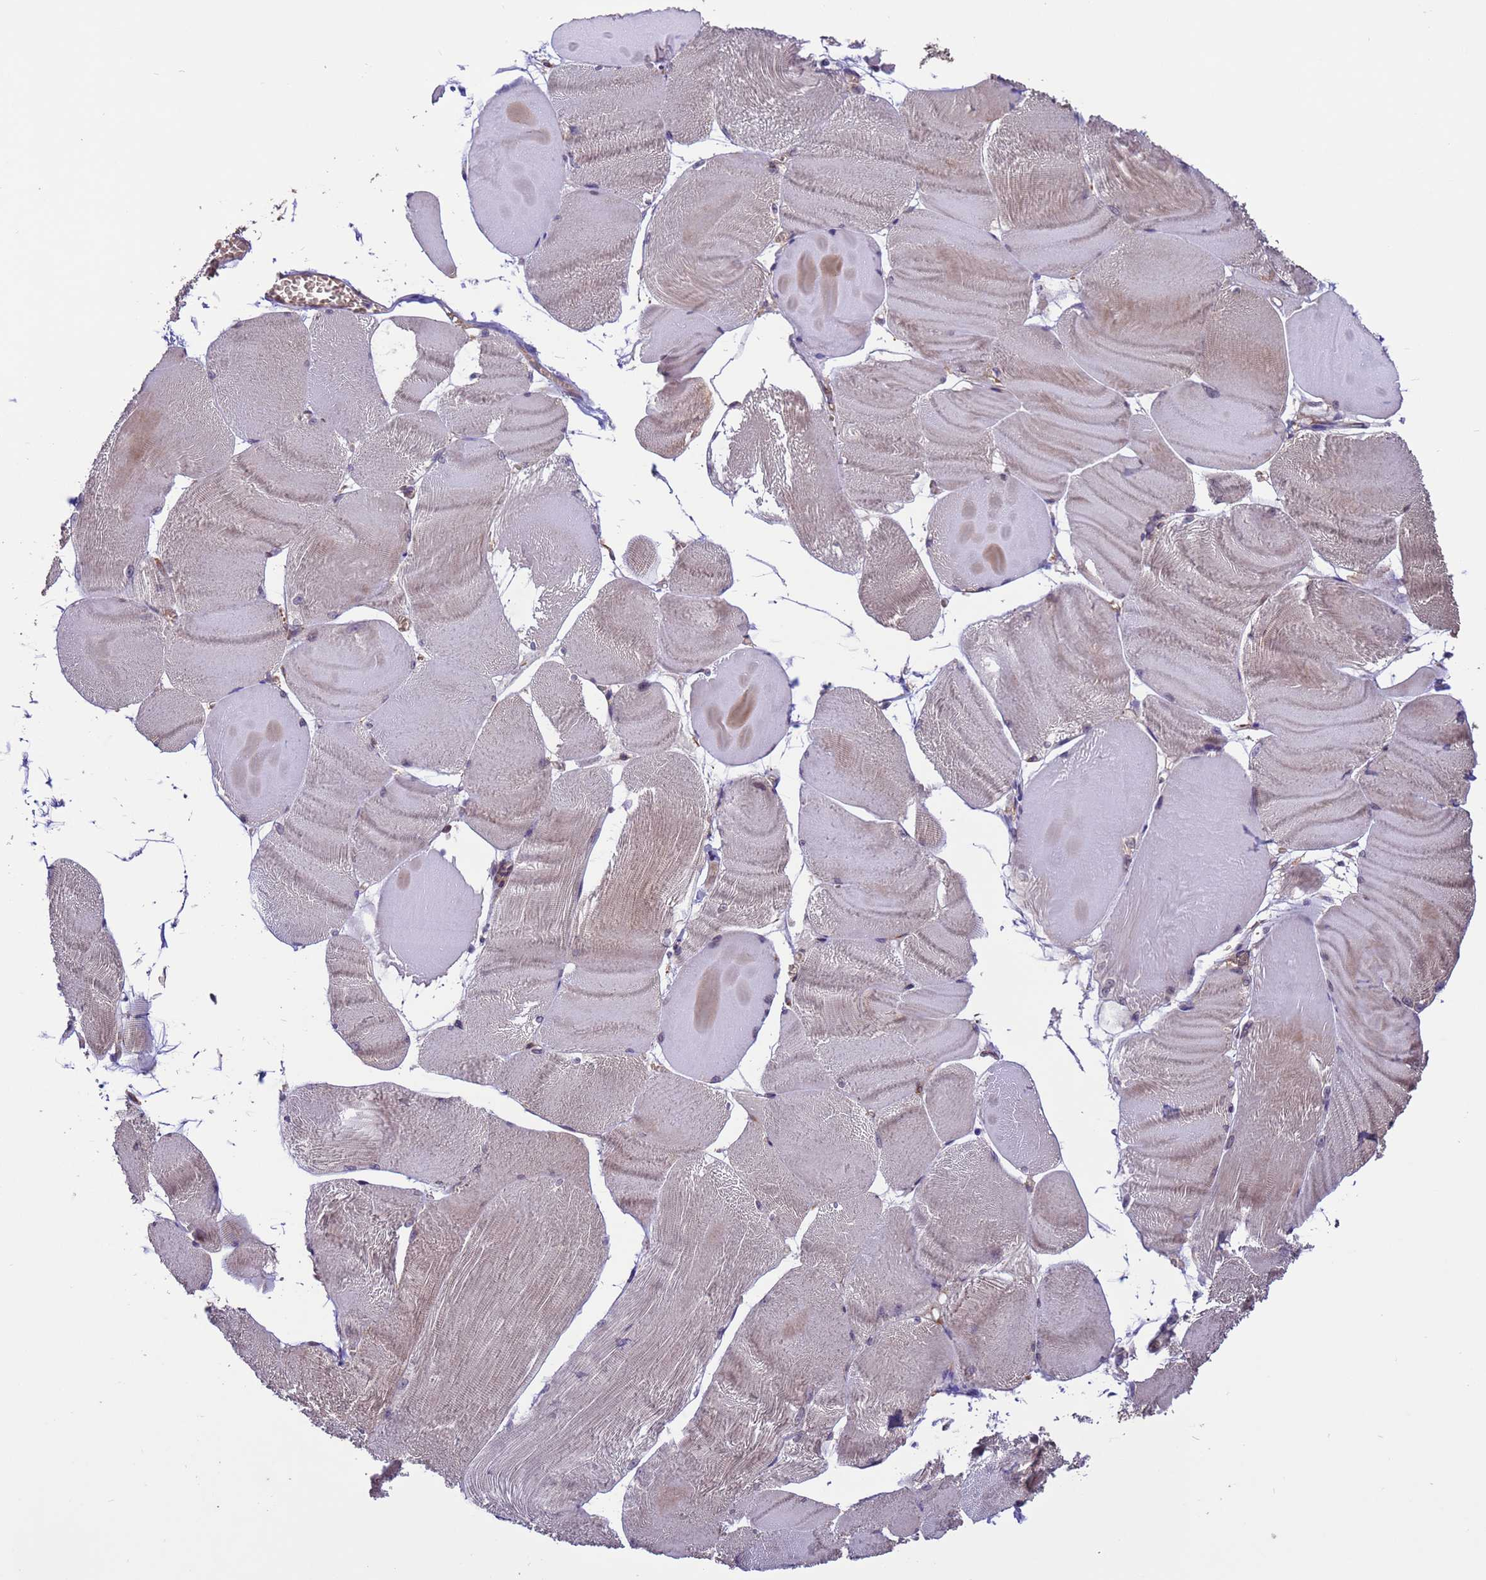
{"staining": {"intensity": "weak", "quantity": "25%-75%", "location": "cytoplasmic/membranous"}, "tissue": "skeletal muscle", "cell_type": "Myocytes", "image_type": "normal", "snomed": [{"axis": "morphology", "description": "Normal tissue, NOS"}, {"axis": "morphology", "description": "Basal cell carcinoma"}, {"axis": "topography", "description": "Skeletal muscle"}], "caption": "Myocytes show weak cytoplasmic/membranous positivity in about 25%-75% of cells in unremarkable skeletal muscle.", "gene": "ARHGAP12", "patient": {"sex": "female", "age": 64}}